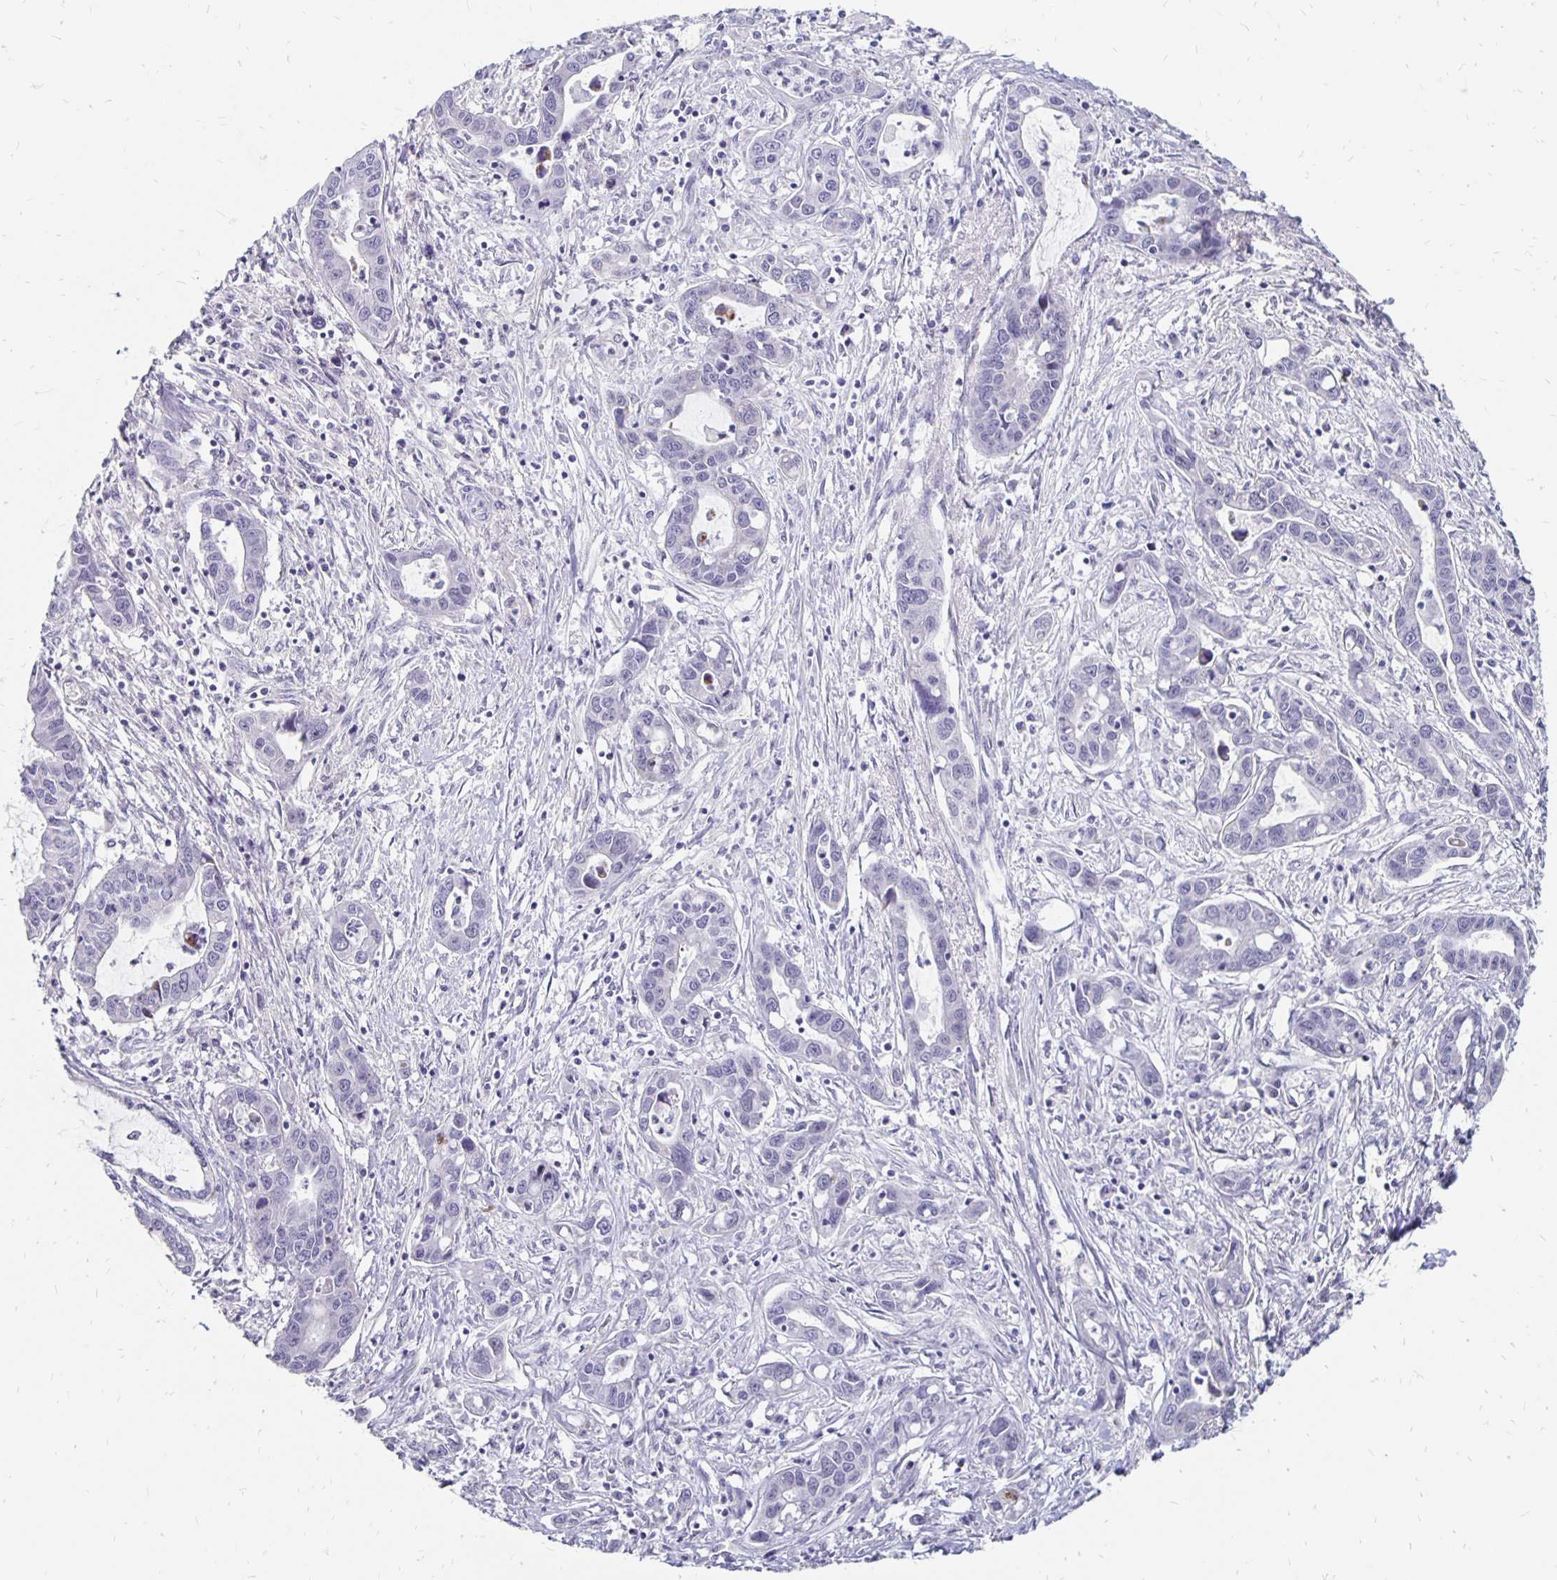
{"staining": {"intensity": "negative", "quantity": "none", "location": "none"}, "tissue": "liver cancer", "cell_type": "Tumor cells", "image_type": "cancer", "snomed": [{"axis": "morphology", "description": "Cholangiocarcinoma"}, {"axis": "topography", "description": "Liver"}], "caption": "High power microscopy image of an IHC histopathology image of liver cholangiocarcinoma, revealing no significant expression in tumor cells.", "gene": "ATOSB", "patient": {"sex": "male", "age": 58}}